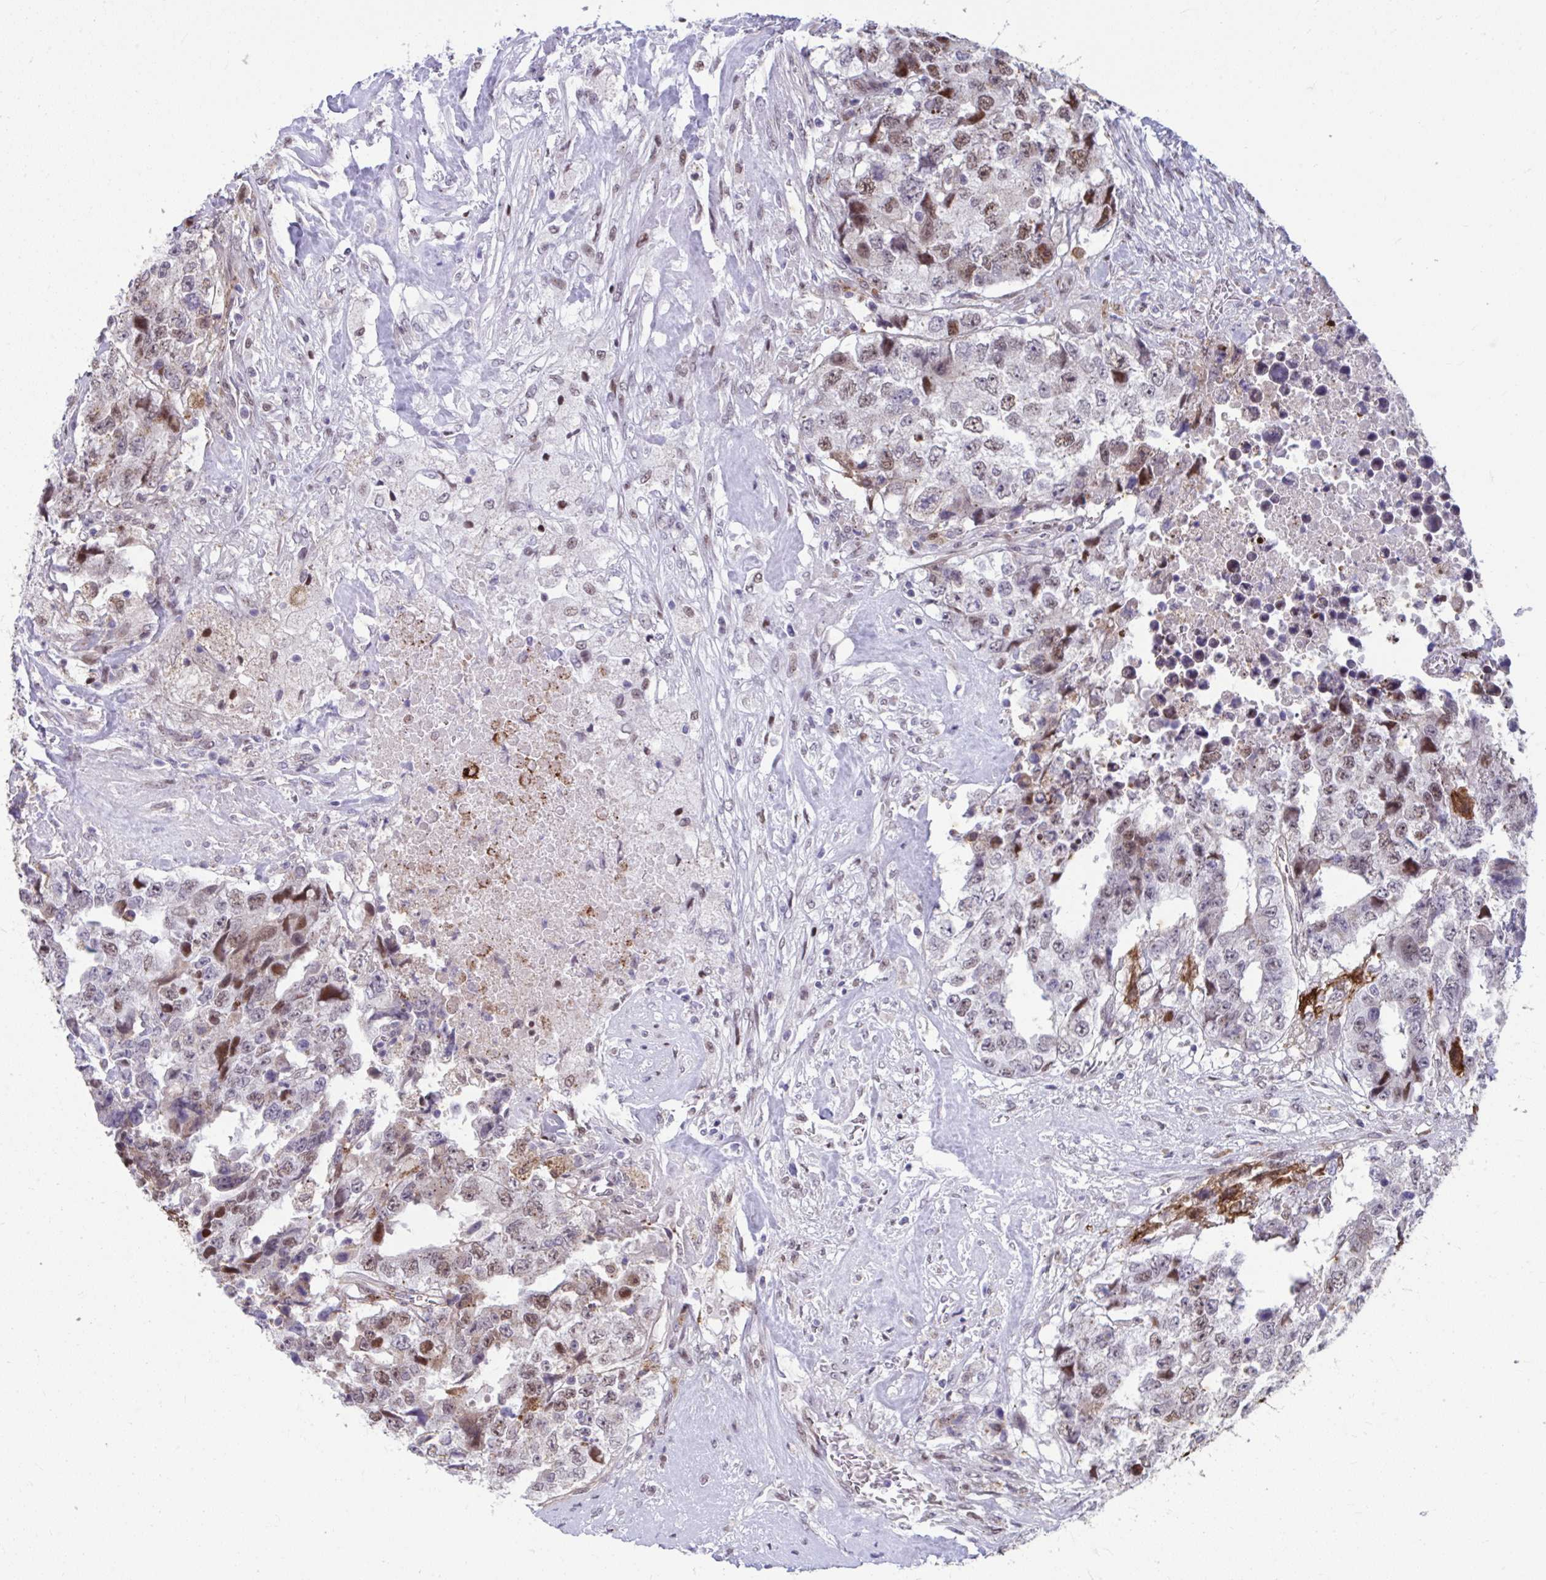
{"staining": {"intensity": "moderate", "quantity": "25%-75%", "location": "nuclear"}, "tissue": "testis cancer", "cell_type": "Tumor cells", "image_type": "cancer", "snomed": [{"axis": "morphology", "description": "Carcinoma, Embryonal, NOS"}, {"axis": "topography", "description": "Testis"}], "caption": "Immunohistochemistry (IHC) (DAB (3,3'-diaminobenzidine)) staining of testis cancer (embryonal carcinoma) reveals moderate nuclear protein positivity in about 25%-75% of tumor cells.", "gene": "SLC35C2", "patient": {"sex": "male", "age": 24}}